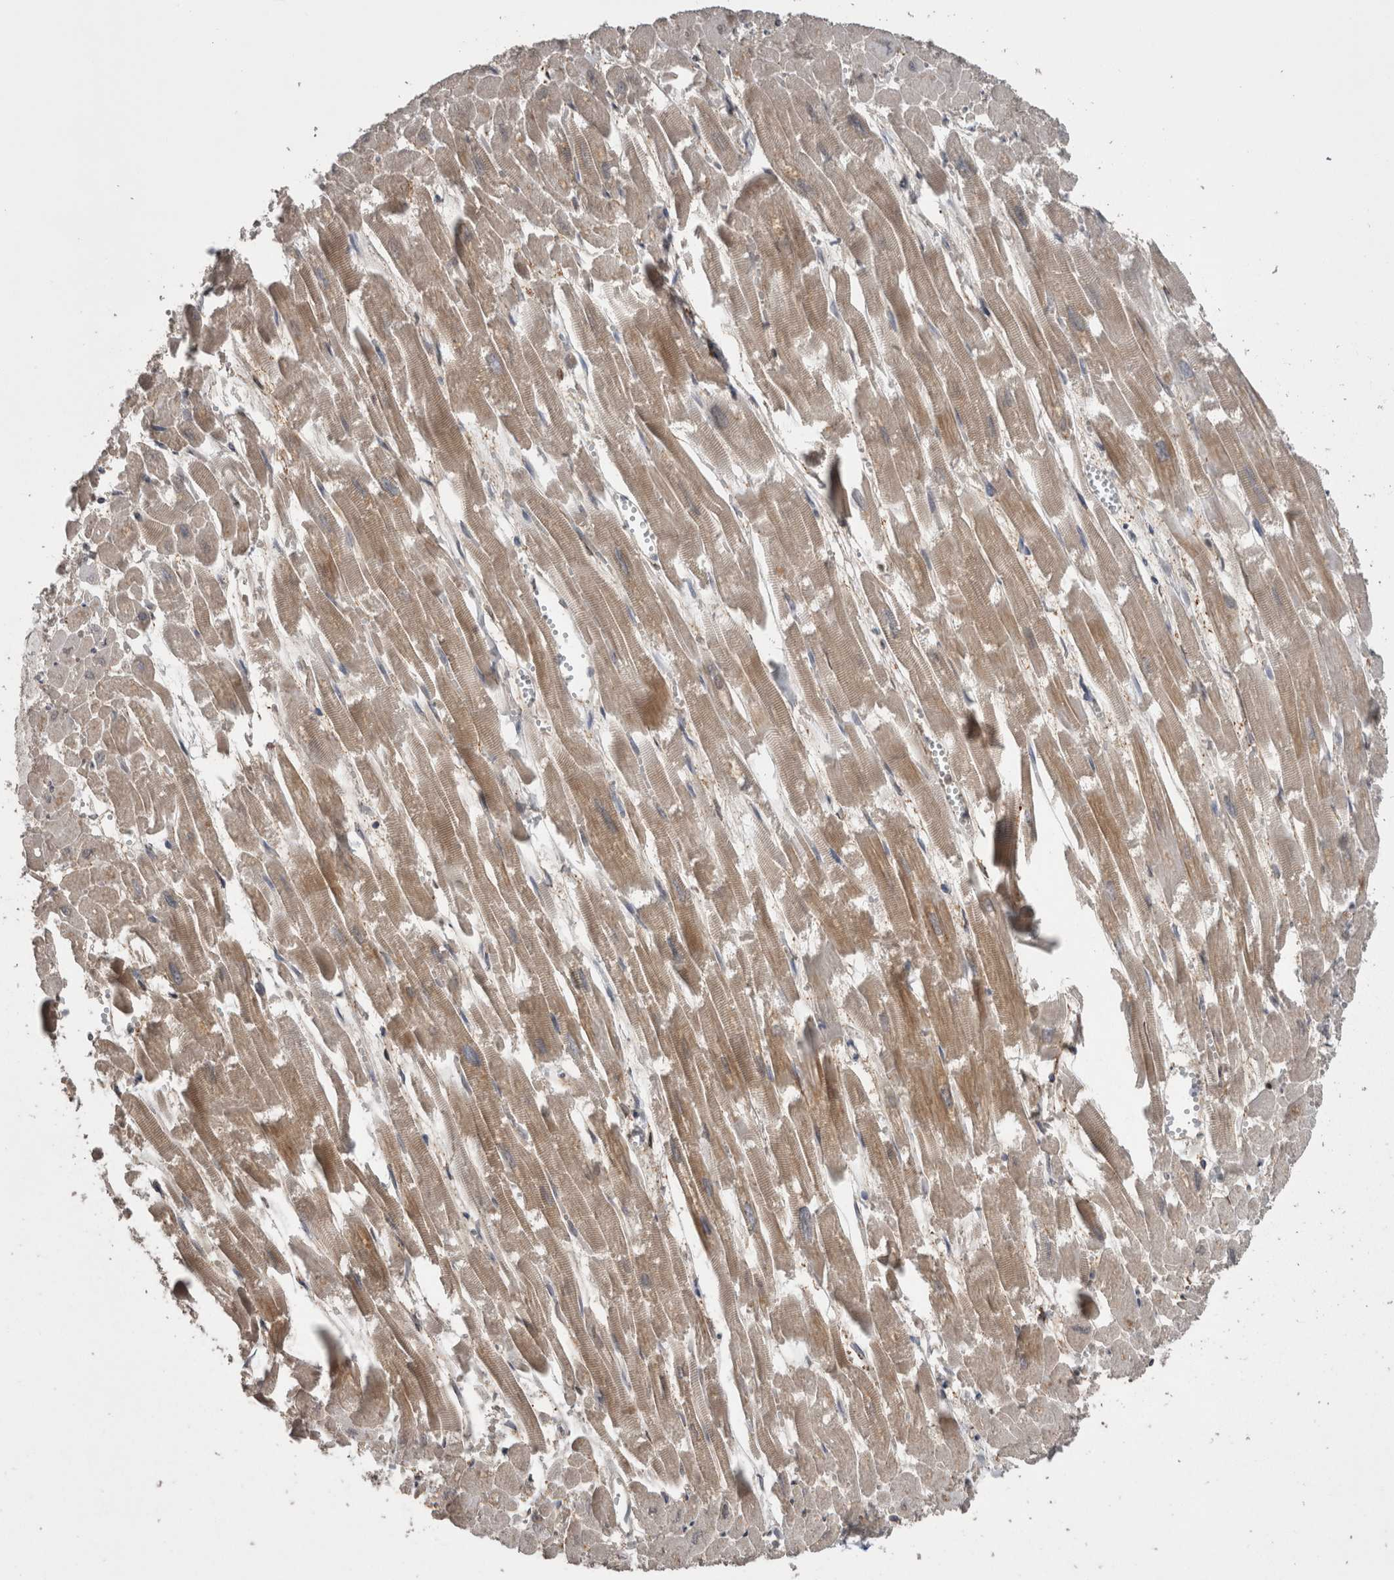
{"staining": {"intensity": "moderate", "quantity": "25%-75%", "location": "cytoplasmic/membranous"}, "tissue": "heart muscle", "cell_type": "Cardiomyocytes", "image_type": "normal", "snomed": [{"axis": "morphology", "description": "Normal tissue, NOS"}, {"axis": "topography", "description": "Heart"}], "caption": "This micrograph shows immunohistochemistry (IHC) staining of benign heart muscle, with medium moderate cytoplasmic/membranous staining in approximately 25%-75% of cardiomyocytes.", "gene": "DDX6", "patient": {"sex": "male", "age": 54}}